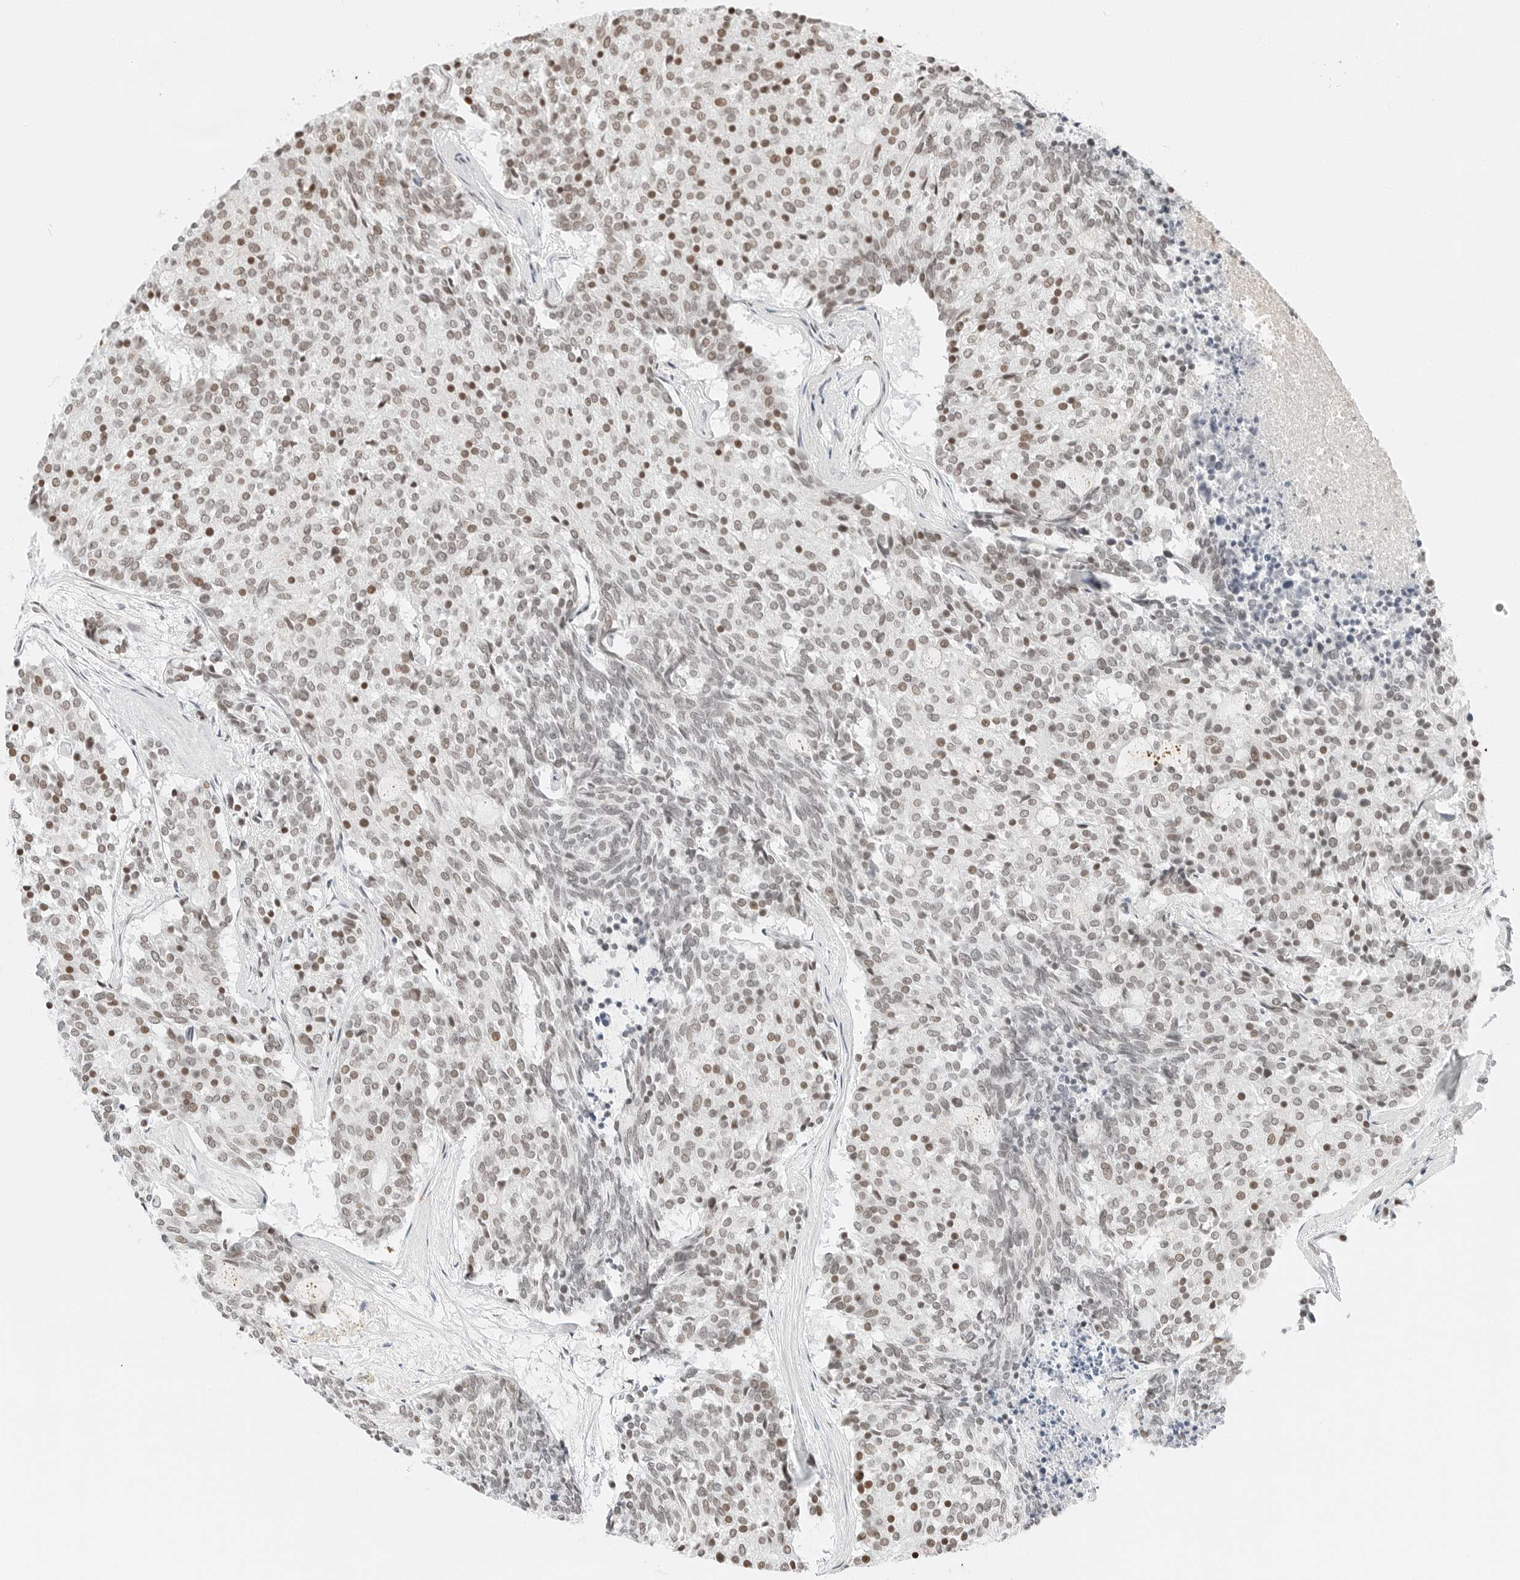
{"staining": {"intensity": "moderate", "quantity": "25%-75%", "location": "nuclear"}, "tissue": "carcinoid", "cell_type": "Tumor cells", "image_type": "cancer", "snomed": [{"axis": "morphology", "description": "Carcinoid, malignant, NOS"}, {"axis": "topography", "description": "Pancreas"}], "caption": "IHC of human carcinoid (malignant) demonstrates medium levels of moderate nuclear positivity in about 25%-75% of tumor cells.", "gene": "CRTC2", "patient": {"sex": "female", "age": 54}}